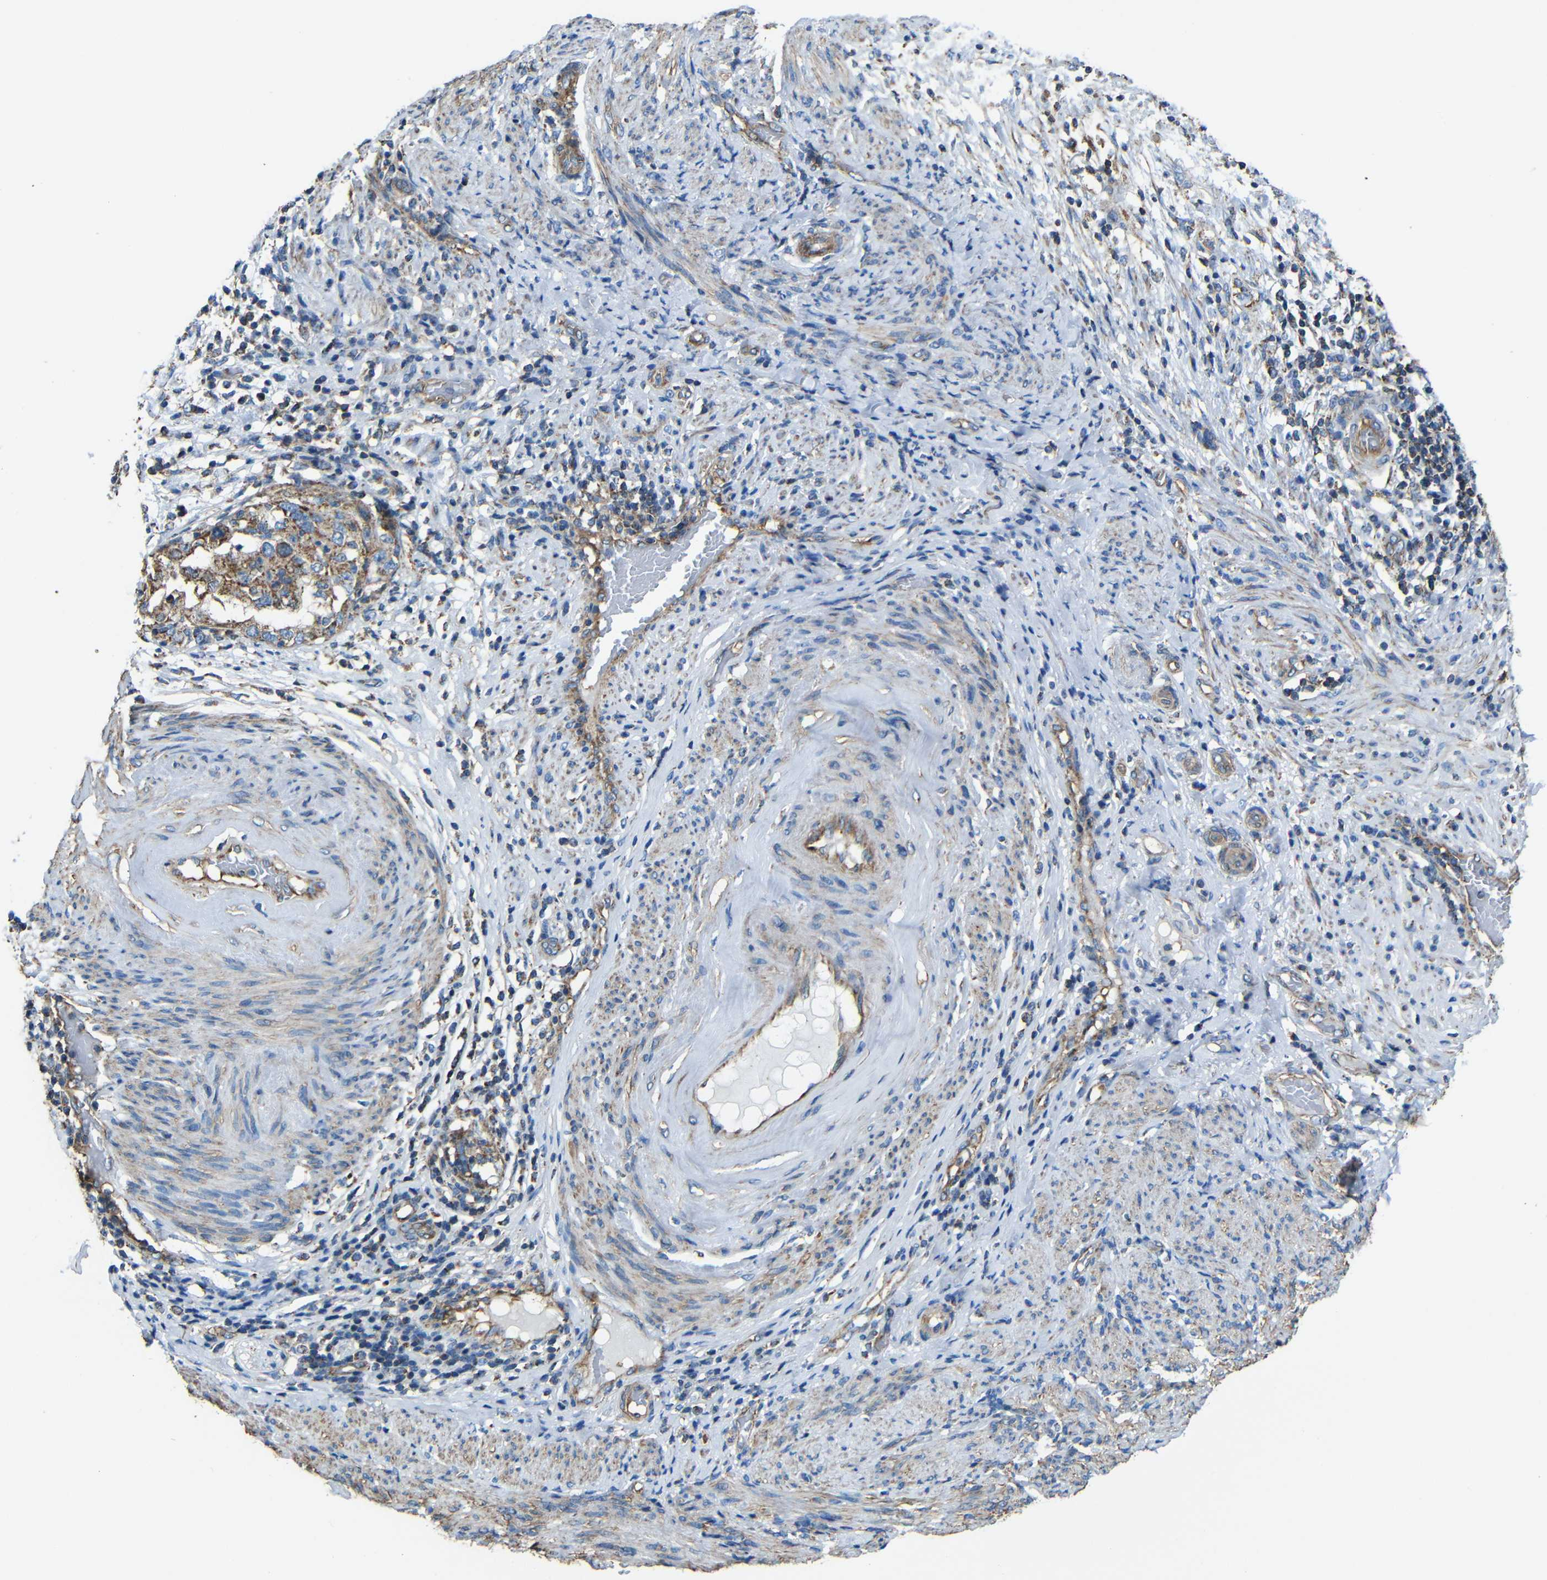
{"staining": {"intensity": "moderate", "quantity": ">75%", "location": "cytoplasmic/membranous"}, "tissue": "endometrial cancer", "cell_type": "Tumor cells", "image_type": "cancer", "snomed": [{"axis": "morphology", "description": "Adenocarcinoma, NOS"}, {"axis": "topography", "description": "Endometrium"}], "caption": "Endometrial cancer stained for a protein (brown) demonstrates moderate cytoplasmic/membranous positive positivity in approximately >75% of tumor cells.", "gene": "INTS6L", "patient": {"sex": "female", "age": 85}}